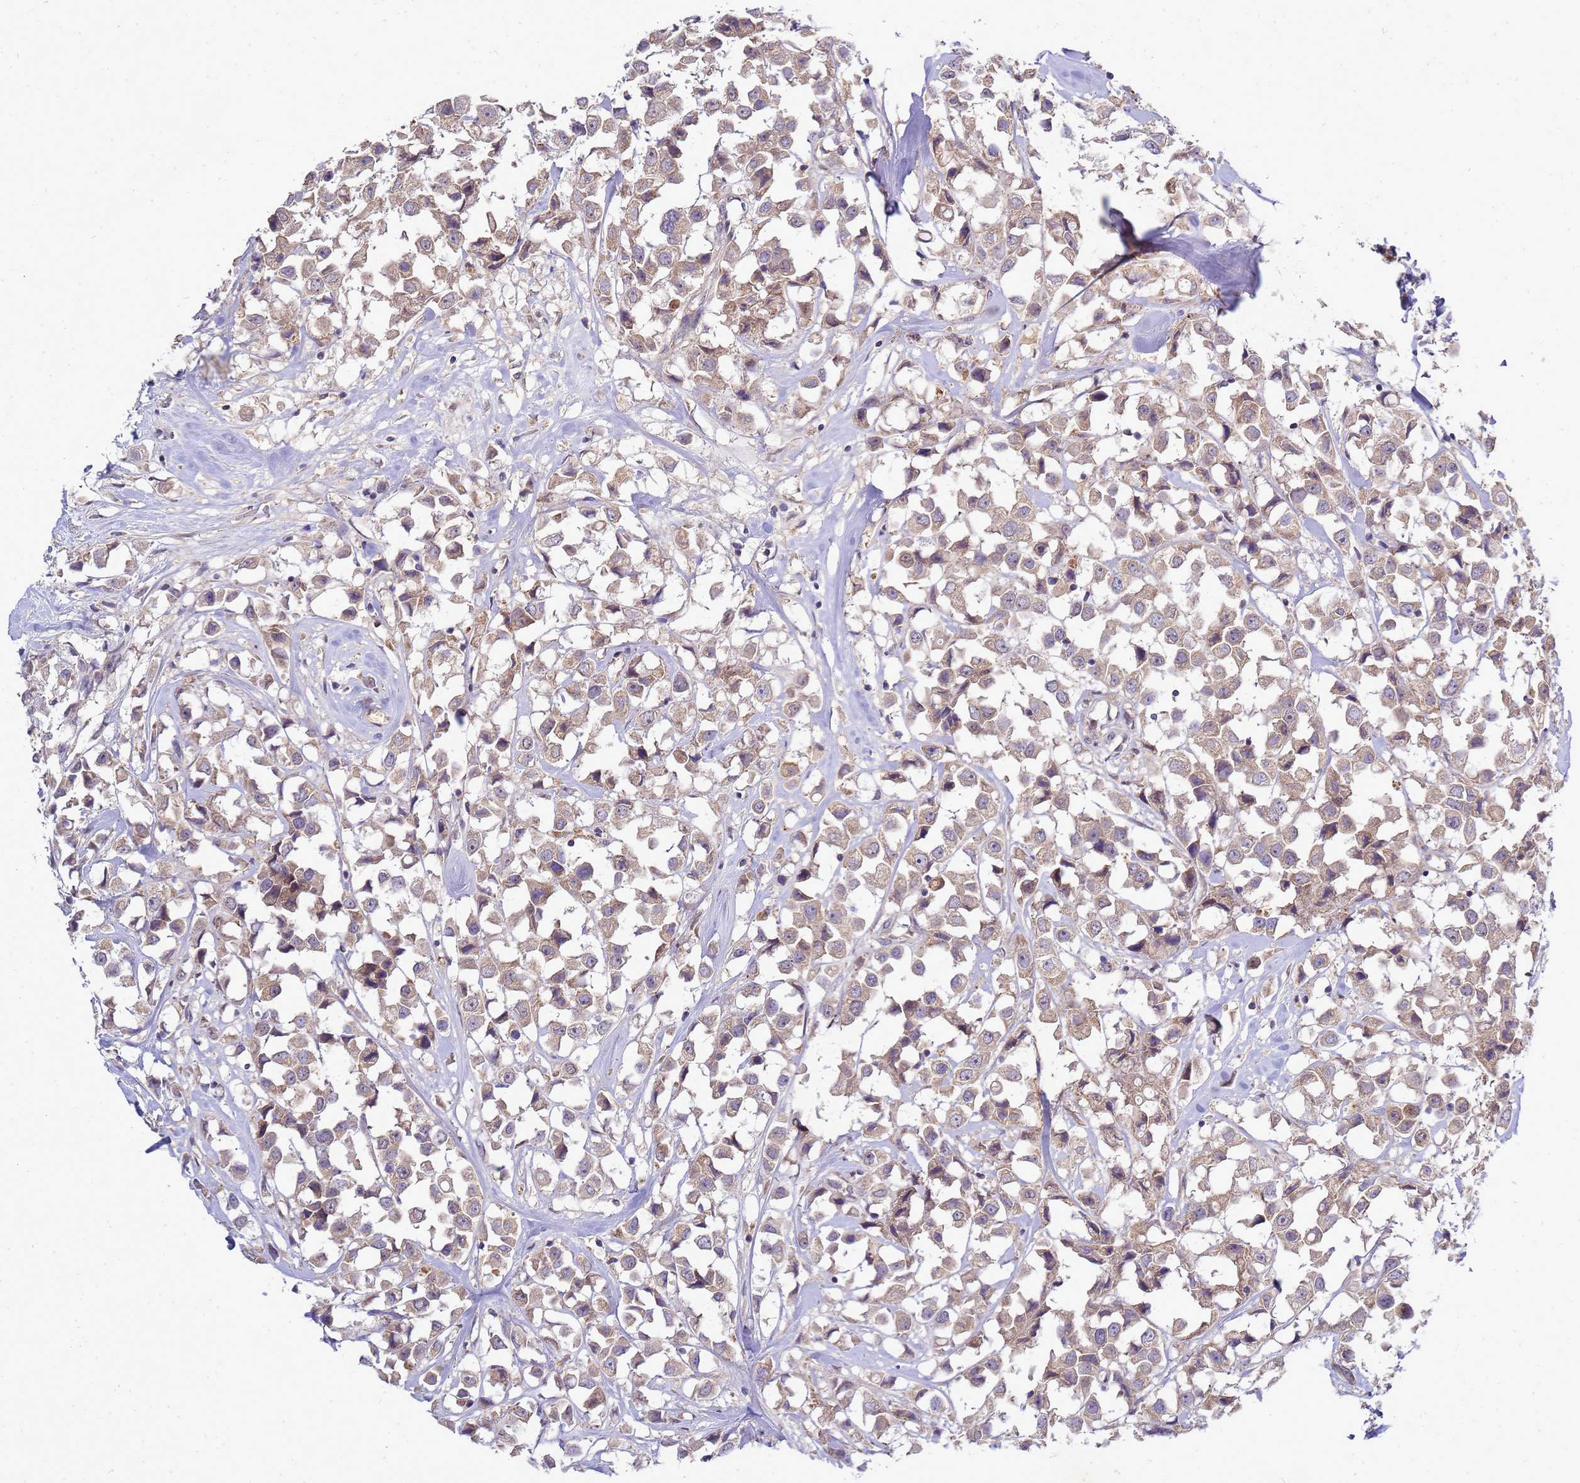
{"staining": {"intensity": "weak", "quantity": ">75%", "location": "cytoplasmic/membranous"}, "tissue": "breast cancer", "cell_type": "Tumor cells", "image_type": "cancer", "snomed": [{"axis": "morphology", "description": "Duct carcinoma"}, {"axis": "topography", "description": "Breast"}], "caption": "Tumor cells demonstrate low levels of weak cytoplasmic/membranous staining in about >75% of cells in breast cancer (invasive ductal carcinoma).", "gene": "EIF4EBP3", "patient": {"sex": "female", "age": 61}}